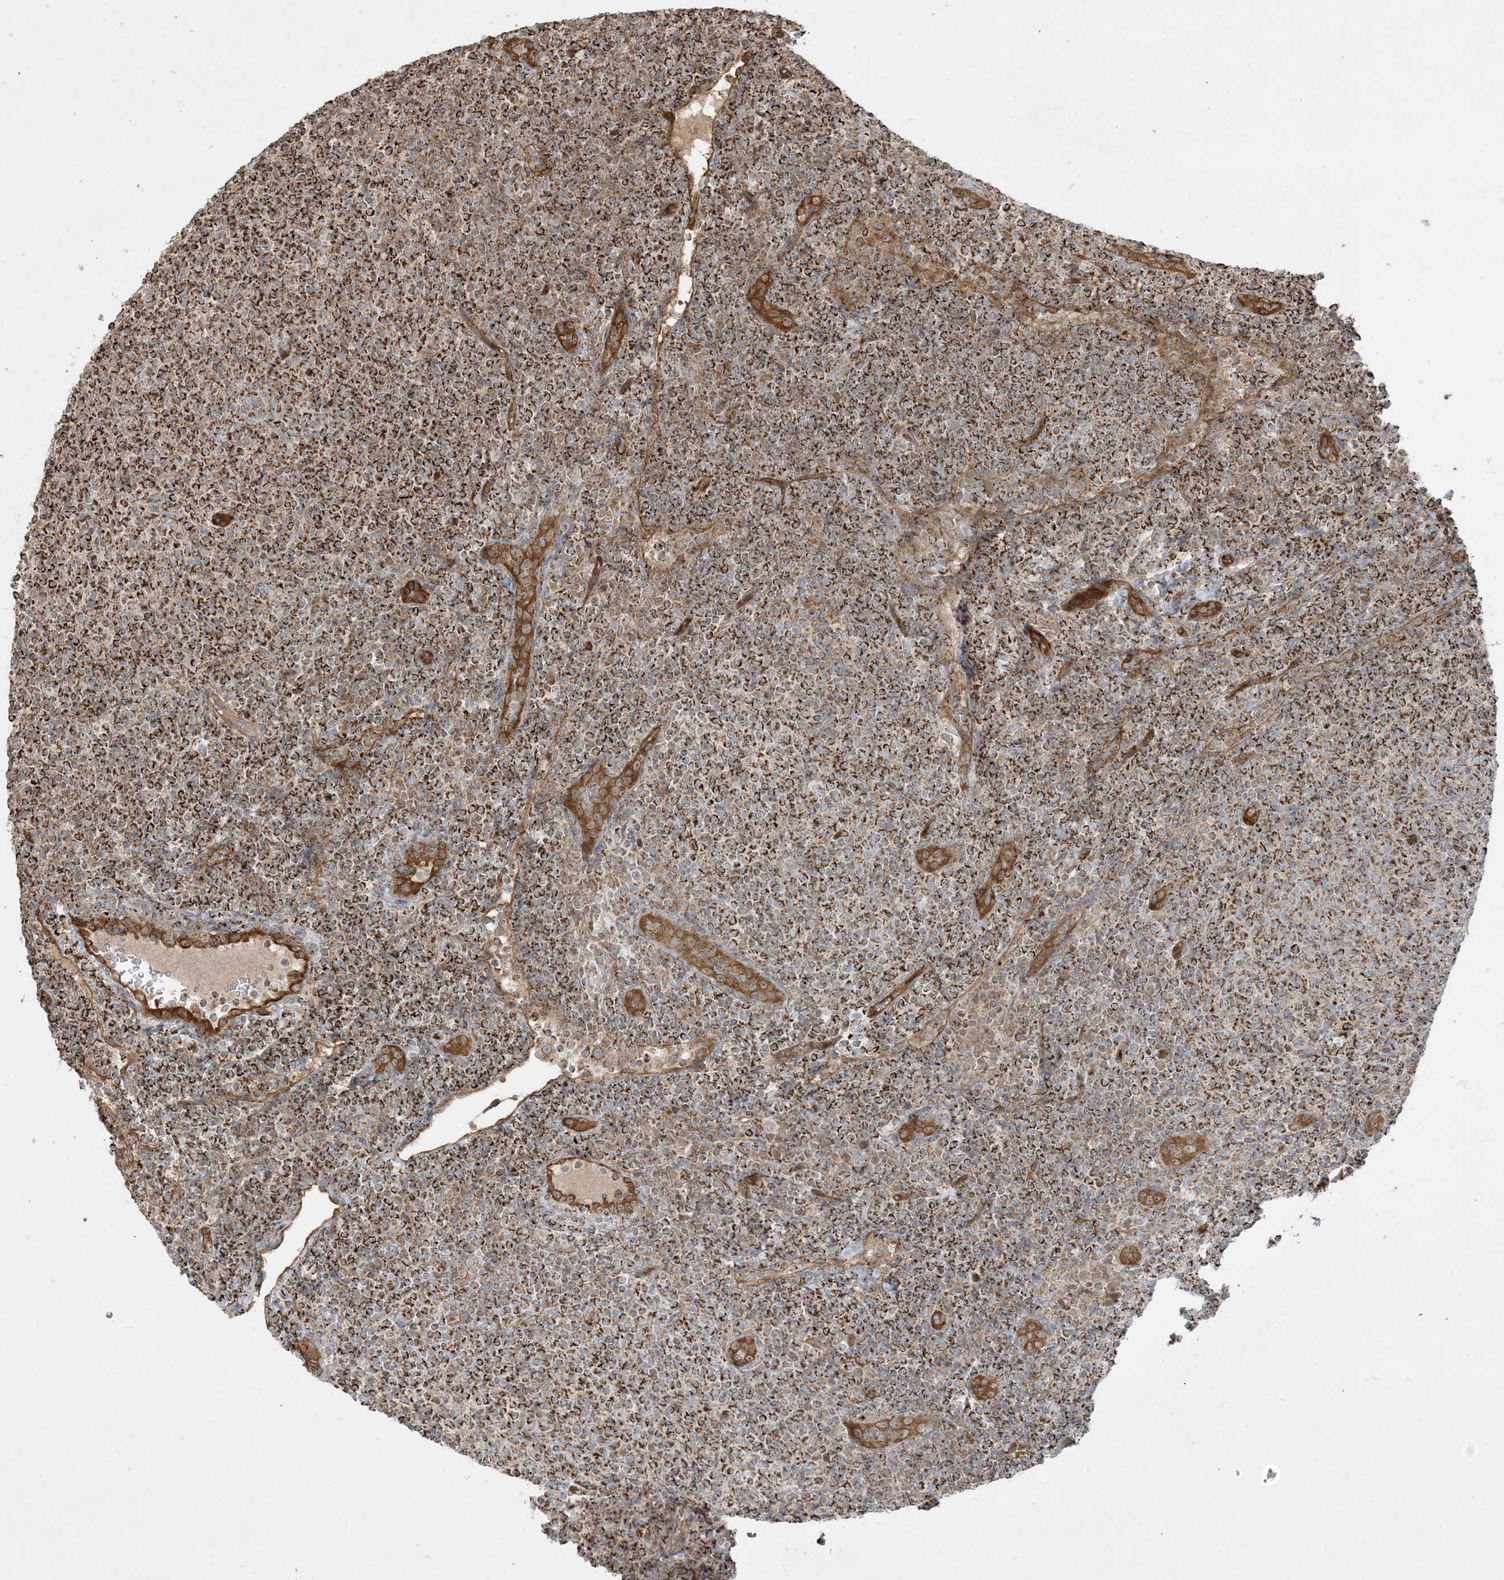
{"staining": {"intensity": "strong", "quantity": ">75%", "location": "cytoplasmic/membranous"}, "tissue": "lymphoma", "cell_type": "Tumor cells", "image_type": "cancer", "snomed": [{"axis": "morphology", "description": "Malignant lymphoma, non-Hodgkin's type, Low grade"}, {"axis": "topography", "description": "Lymph node"}], "caption": "Tumor cells exhibit high levels of strong cytoplasmic/membranous staining in about >75% of cells in malignant lymphoma, non-Hodgkin's type (low-grade).", "gene": "PPM1F", "patient": {"sex": "male", "age": 66}}